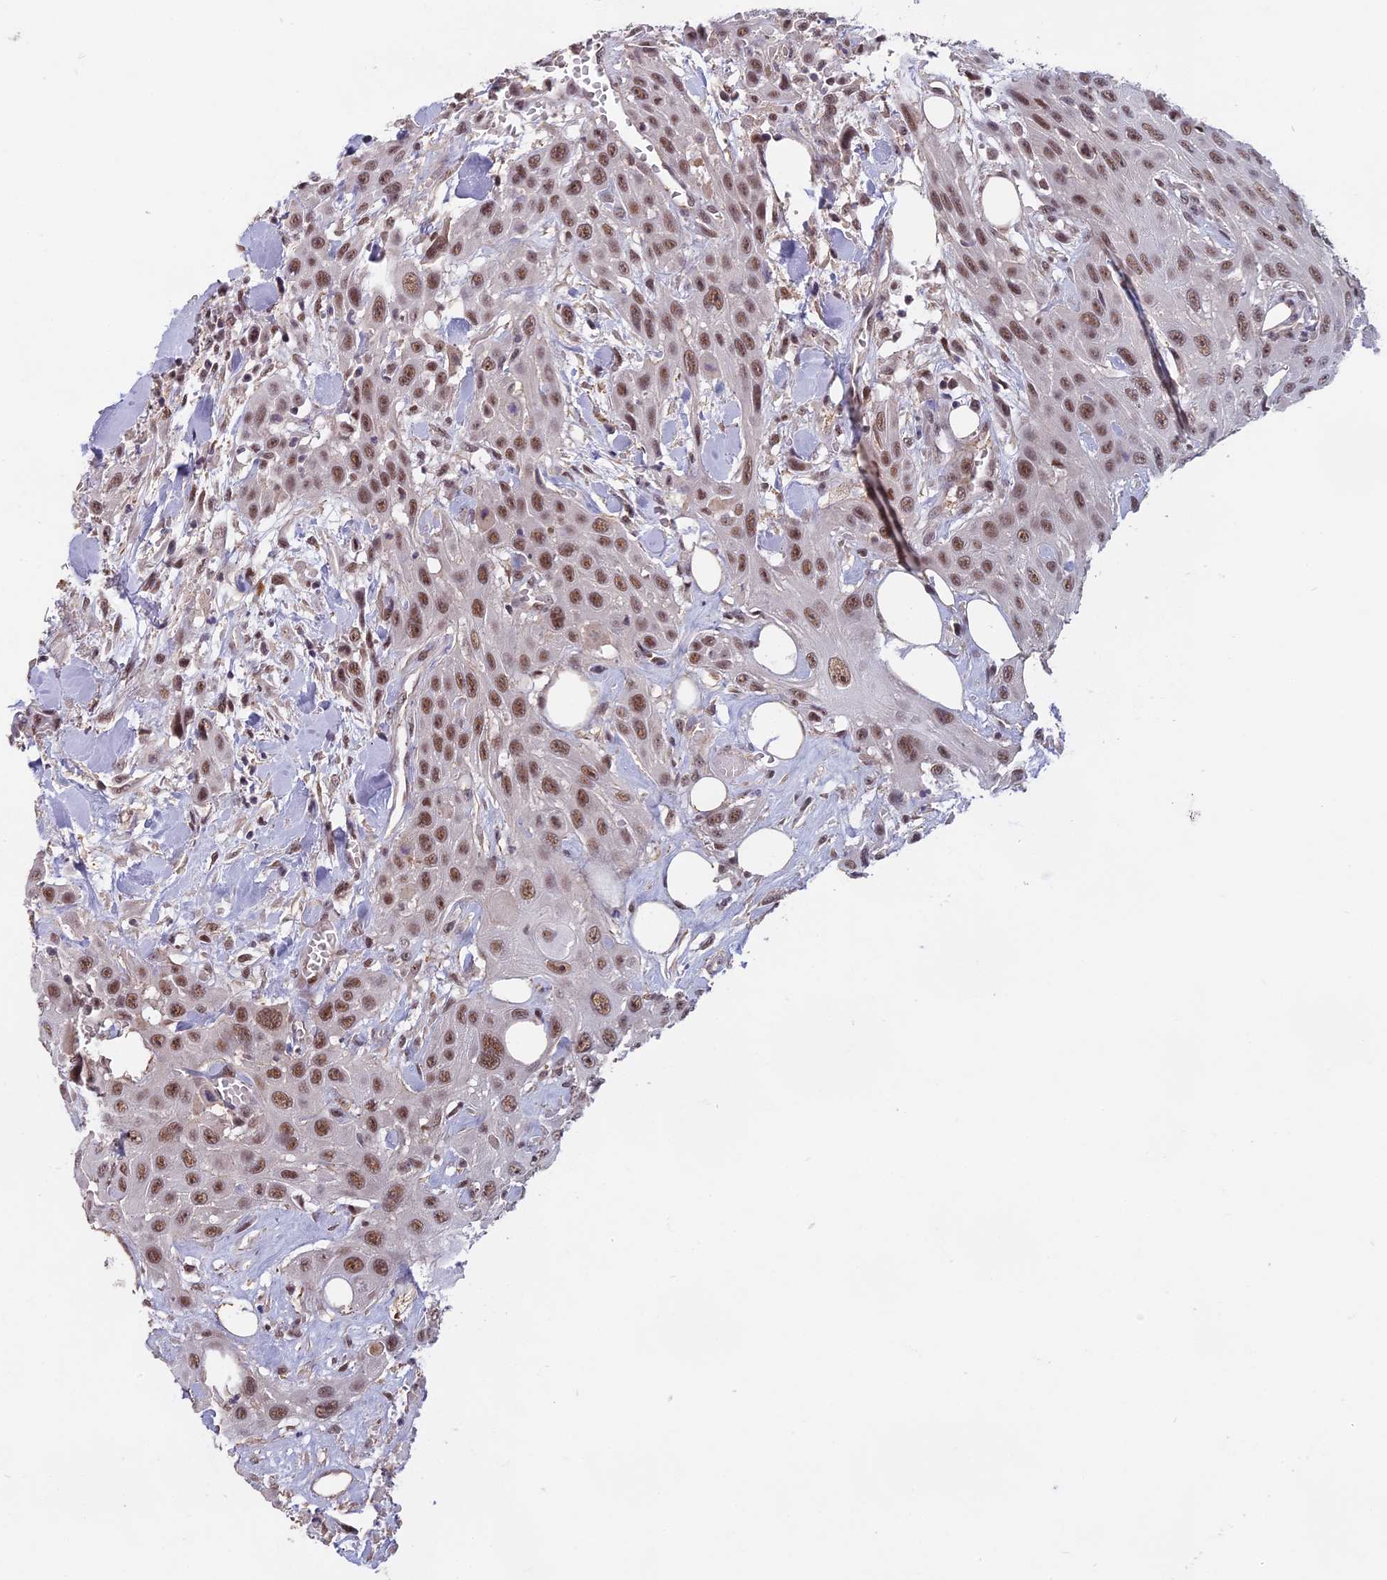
{"staining": {"intensity": "moderate", "quantity": ">75%", "location": "nuclear"}, "tissue": "head and neck cancer", "cell_type": "Tumor cells", "image_type": "cancer", "snomed": [{"axis": "morphology", "description": "Squamous cell carcinoma, NOS"}, {"axis": "topography", "description": "Head-Neck"}], "caption": "Immunohistochemistry (DAB) staining of head and neck cancer shows moderate nuclear protein staining in approximately >75% of tumor cells. Nuclei are stained in blue.", "gene": "MORF4L1", "patient": {"sex": "male", "age": 81}}